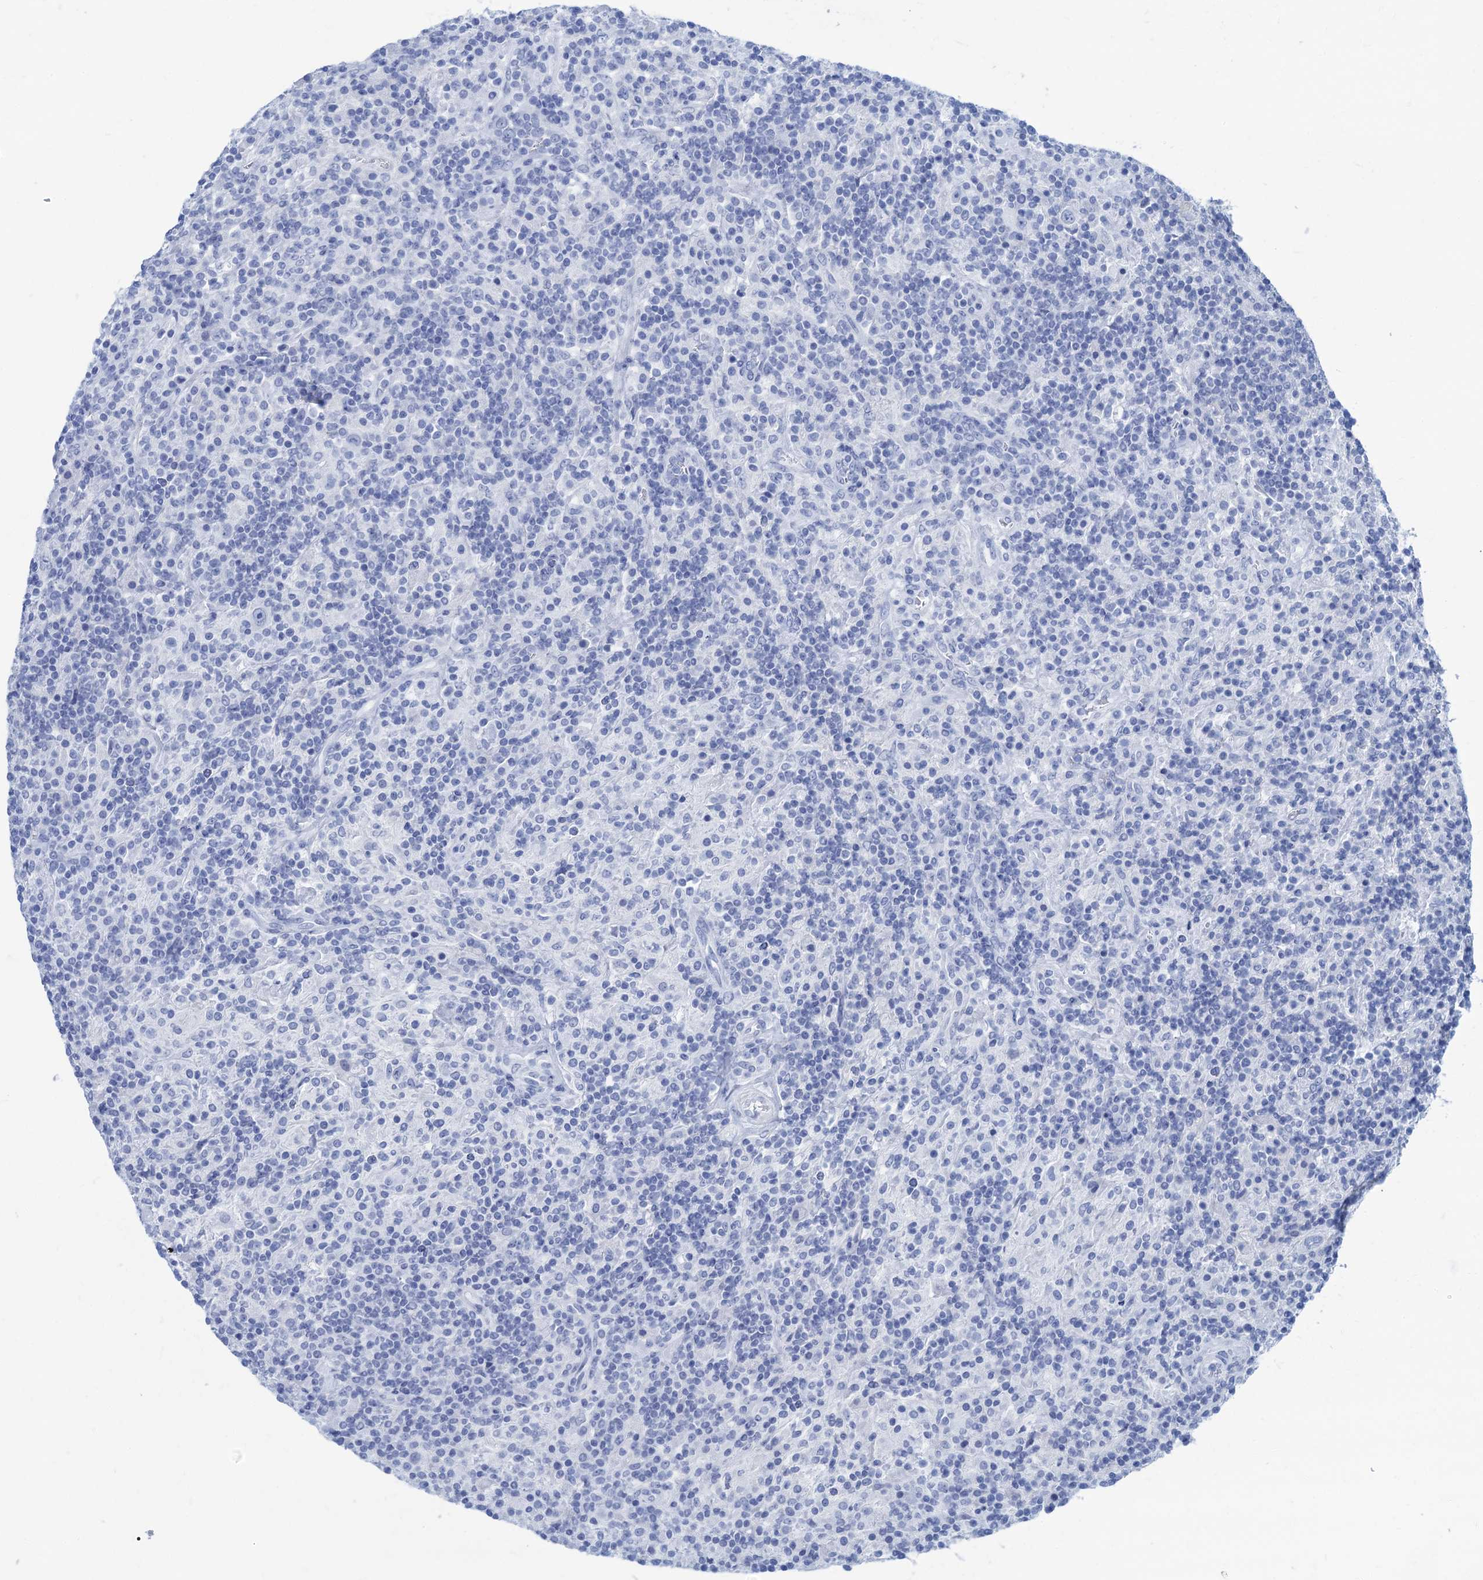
{"staining": {"intensity": "negative", "quantity": "none", "location": "none"}, "tissue": "lymphoma", "cell_type": "Tumor cells", "image_type": "cancer", "snomed": [{"axis": "morphology", "description": "Hodgkin's disease, NOS"}, {"axis": "topography", "description": "Lymph node"}], "caption": "This is a photomicrograph of immunohistochemistry staining of lymphoma, which shows no staining in tumor cells. (DAB (3,3'-diaminobenzidine) immunohistochemistry (IHC) visualized using brightfield microscopy, high magnification).", "gene": "CABYR", "patient": {"sex": "male", "age": 70}}